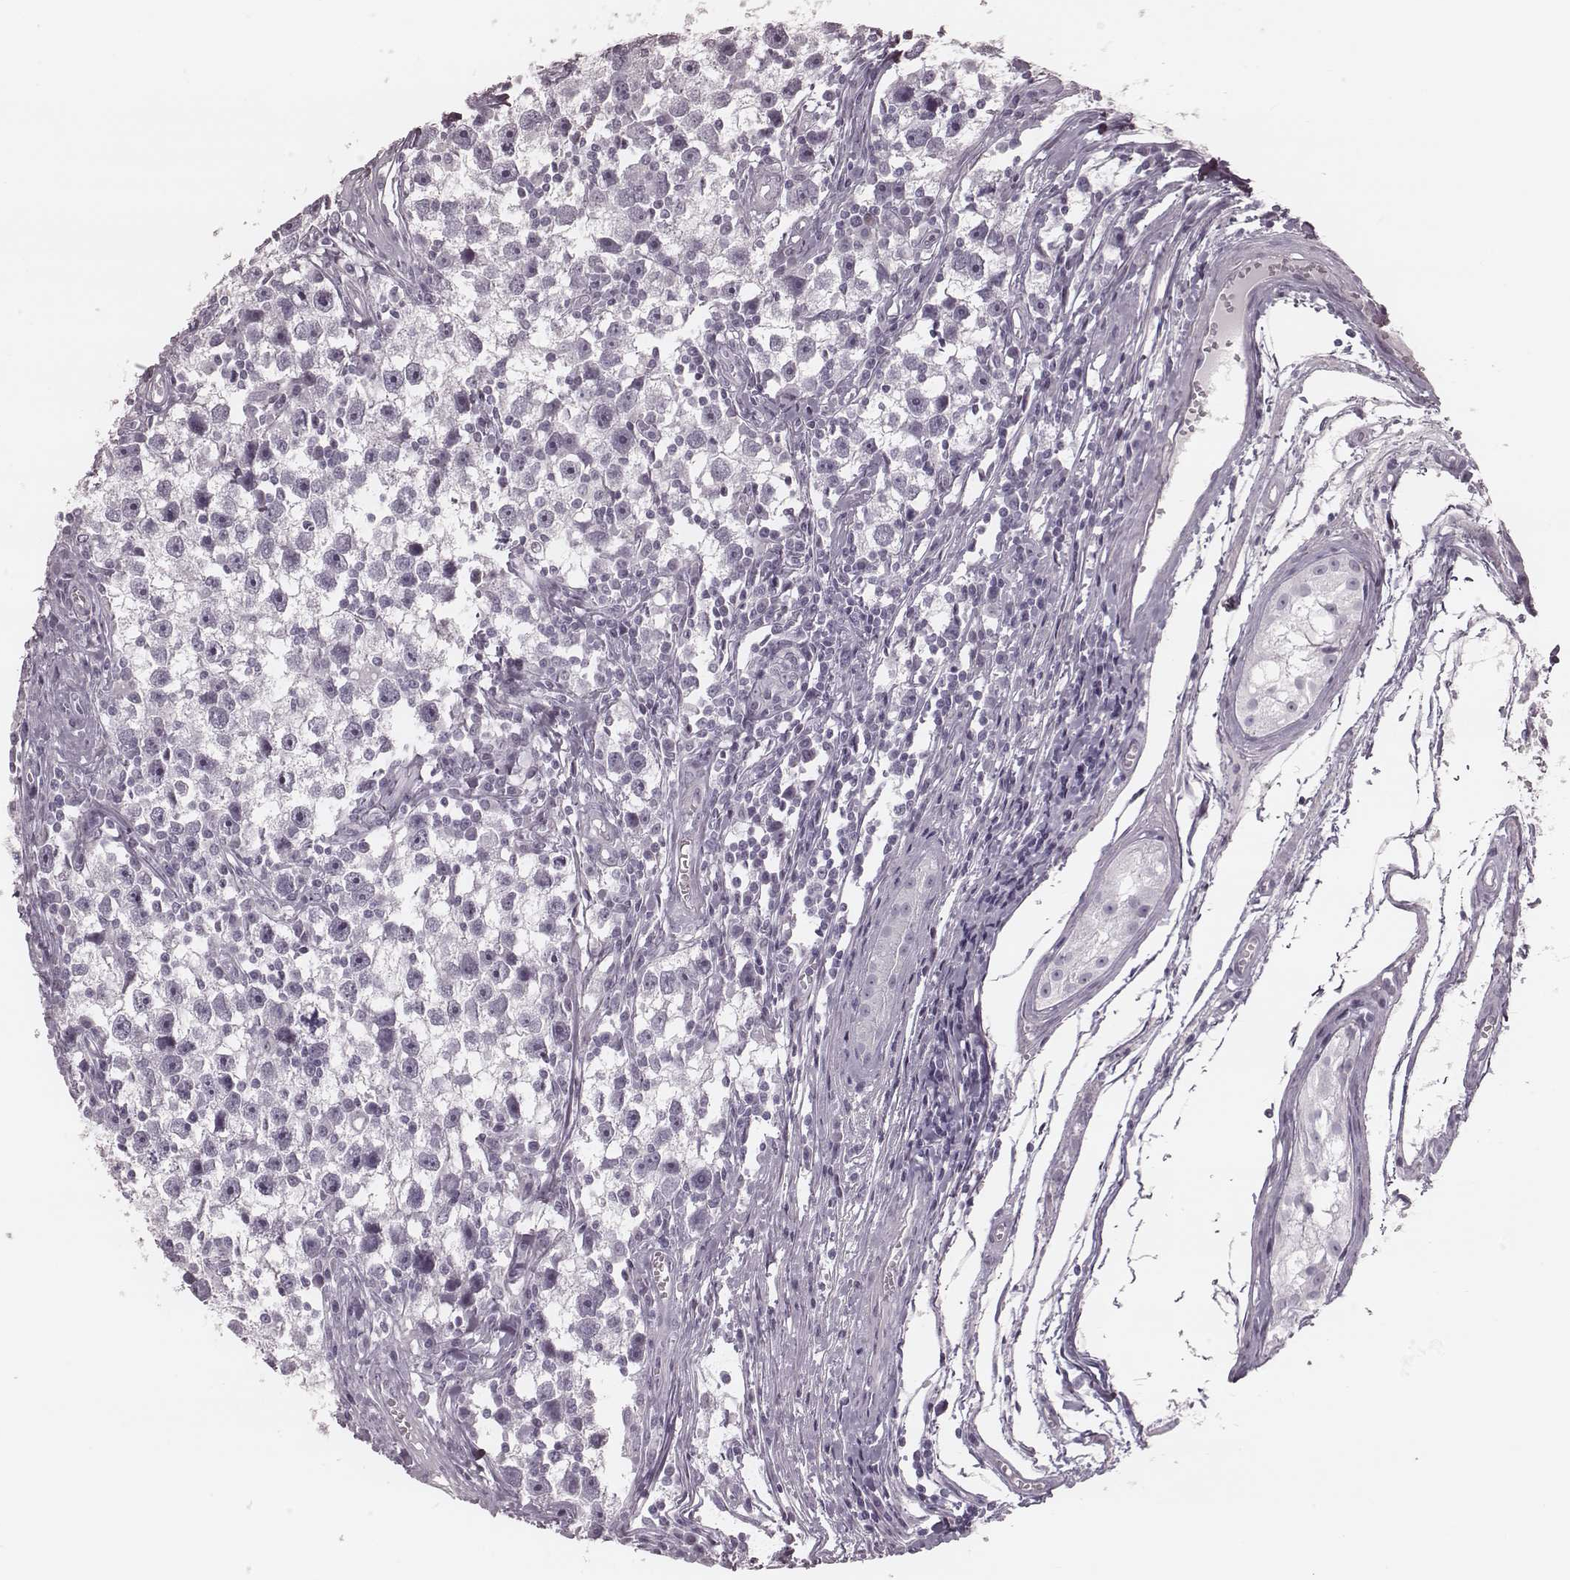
{"staining": {"intensity": "negative", "quantity": "none", "location": "none"}, "tissue": "testis cancer", "cell_type": "Tumor cells", "image_type": "cancer", "snomed": [{"axis": "morphology", "description": "Seminoma, NOS"}, {"axis": "topography", "description": "Testis"}], "caption": "DAB (3,3'-diaminobenzidine) immunohistochemical staining of human testis seminoma exhibits no significant staining in tumor cells.", "gene": "KRT74", "patient": {"sex": "male", "age": 30}}